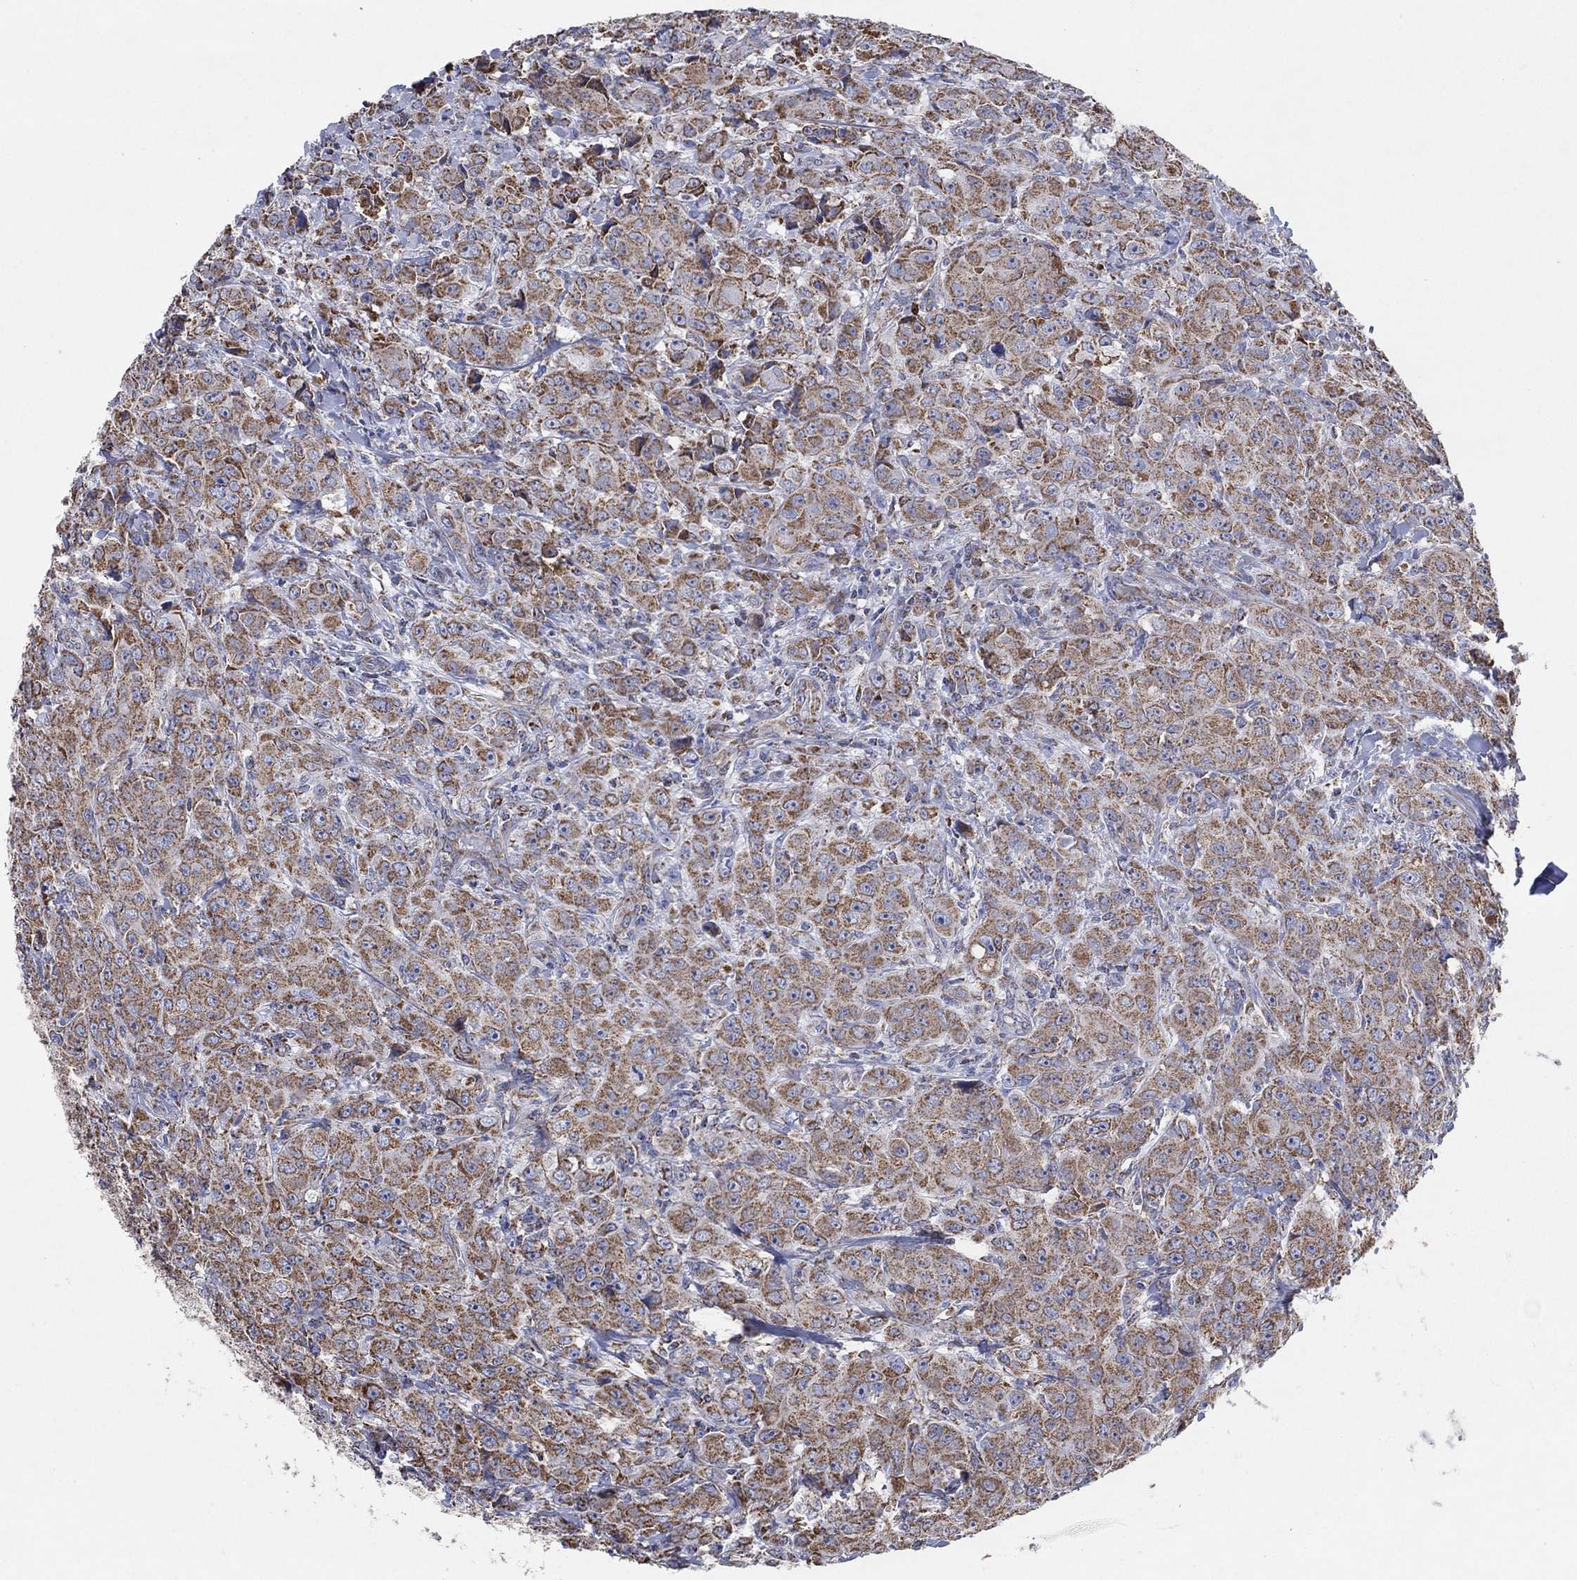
{"staining": {"intensity": "moderate", "quantity": ">75%", "location": "cytoplasmic/membranous"}, "tissue": "breast cancer", "cell_type": "Tumor cells", "image_type": "cancer", "snomed": [{"axis": "morphology", "description": "Duct carcinoma"}, {"axis": "topography", "description": "Breast"}], "caption": "An image showing moderate cytoplasmic/membranous staining in about >75% of tumor cells in breast intraductal carcinoma, as visualized by brown immunohistochemical staining.", "gene": "C9orf85", "patient": {"sex": "female", "age": 43}}